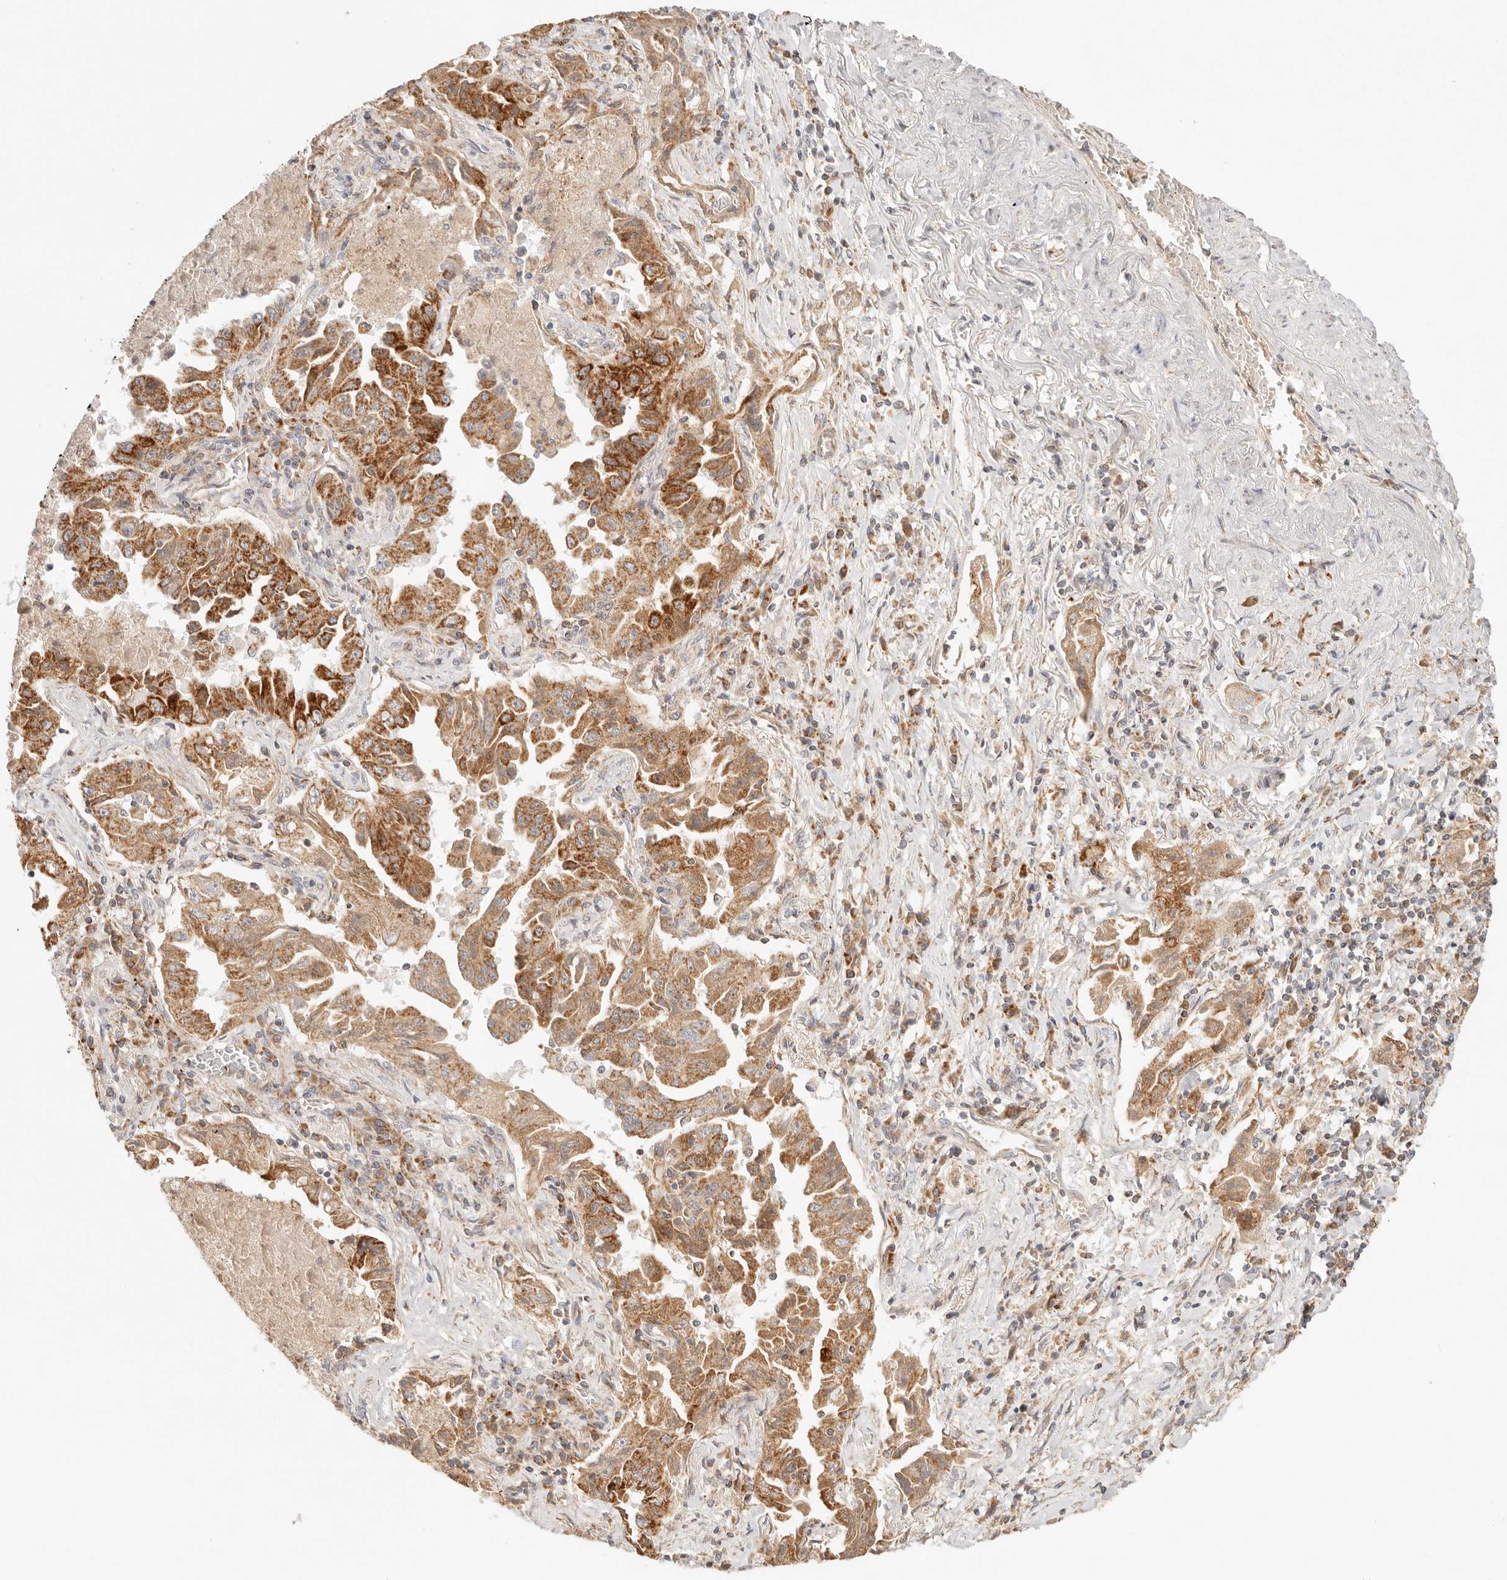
{"staining": {"intensity": "strong", "quantity": ">75%", "location": "cytoplasmic/membranous"}, "tissue": "lung cancer", "cell_type": "Tumor cells", "image_type": "cancer", "snomed": [{"axis": "morphology", "description": "Adenocarcinoma, NOS"}, {"axis": "topography", "description": "Lung"}], "caption": "Human adenocarcinoma (lung) stained for a protein (brown) displays strong cytoplasmic/membranous positive expression in approximately >75% of tumor cells.", "gene": "COA6", "patient": {"sex": "female", "age": 51}}